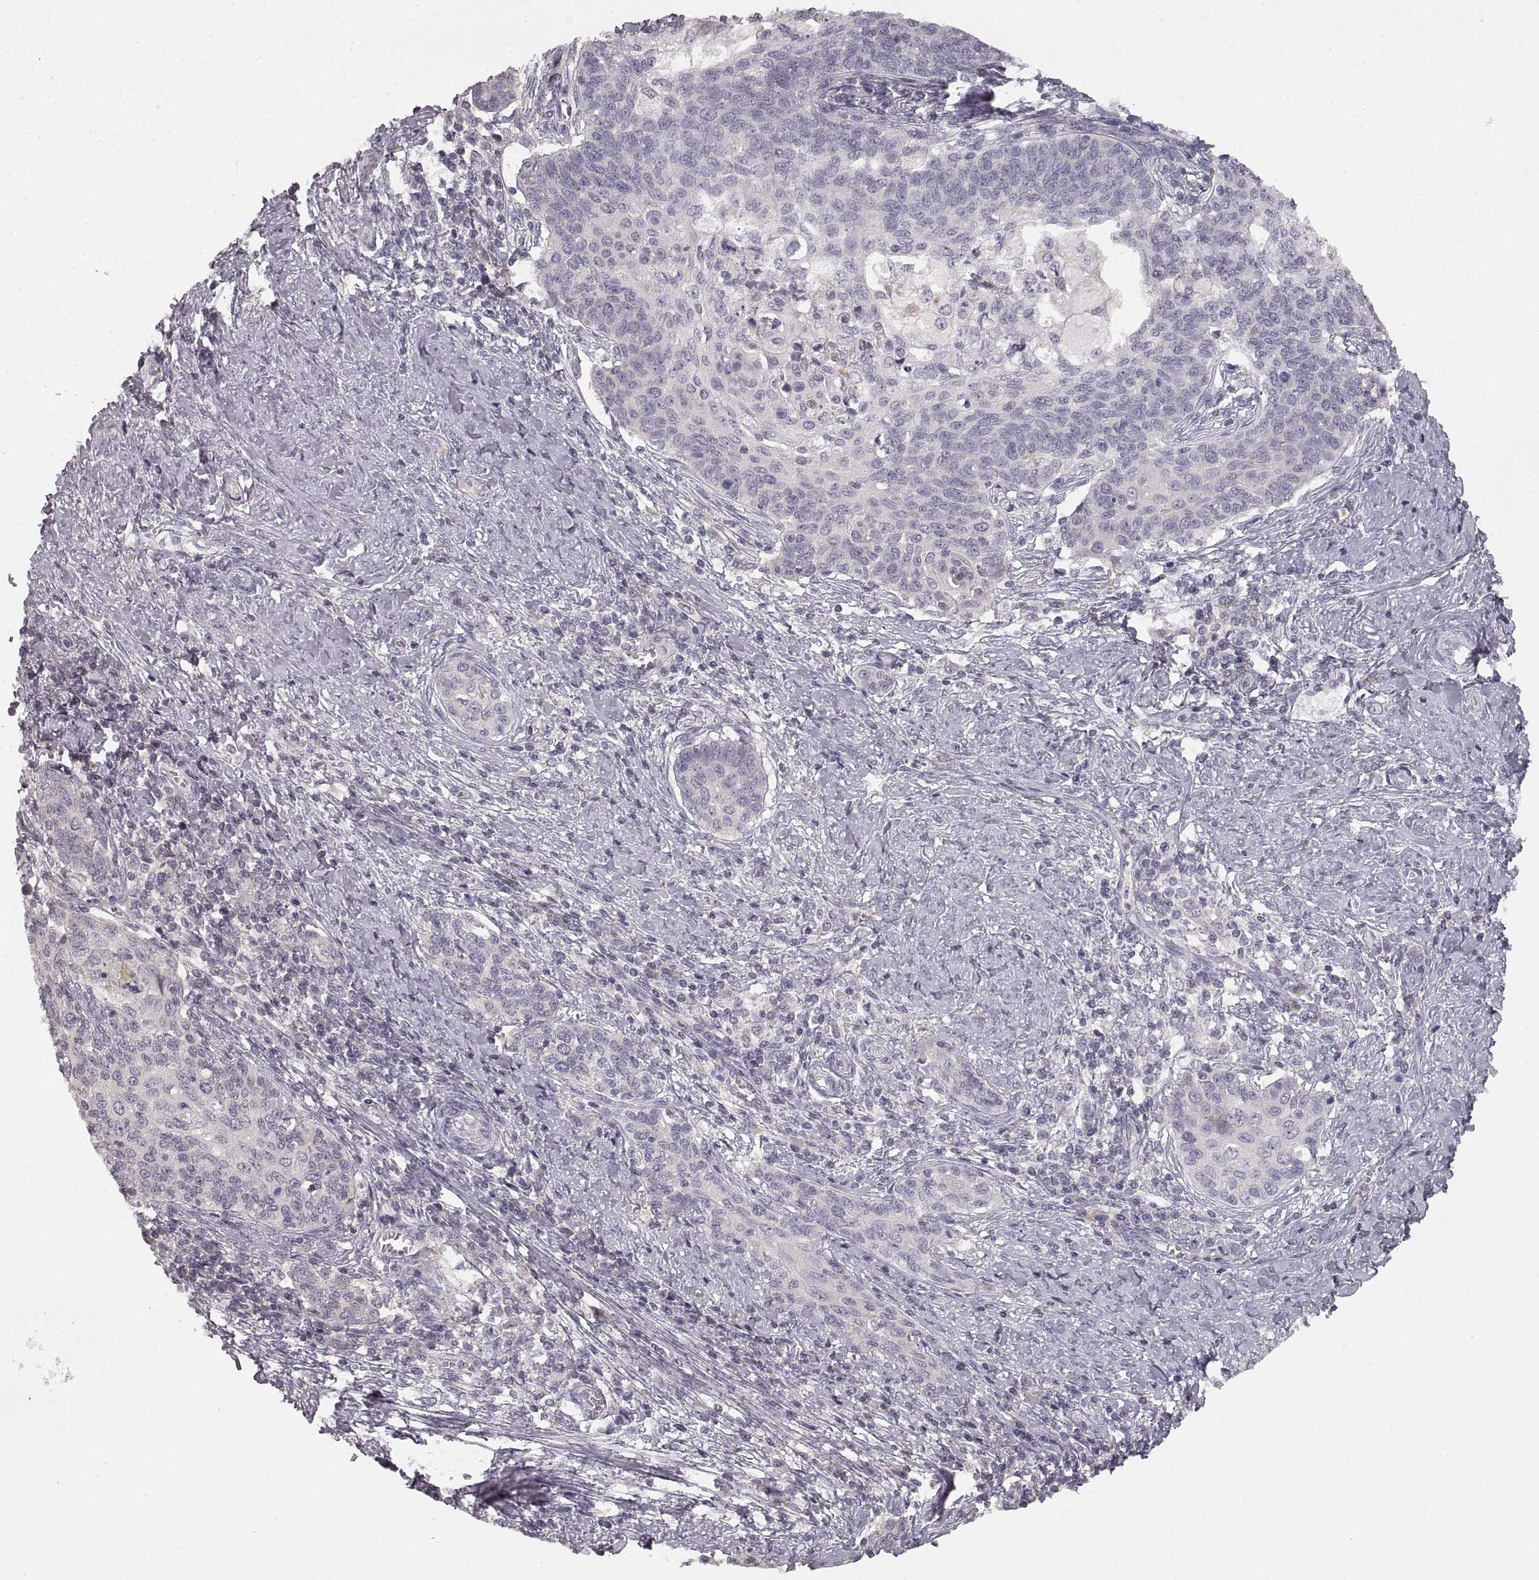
{"staining": {"intensity": "negative", "quantity": "none", "location": "none"}, "tissue": "cervical cancer", "cell_type": "Tumor cells", "image_type": "cancer", "snomed": [{"axis": "morphology", "description": "Squamous cell carcinoma, NOS"}, {"axis": "topography", "description": "Cervix"}], "caption": "There is no significant positivity in tumor cells of cervical cancer. (DAB (3,3'-diaminobenzidine) immunohistochemistry (IHC) with hematoxylin counter stain).", "gene": "RUNDC3A", "patient": {"sex": "female", "age": 39}}